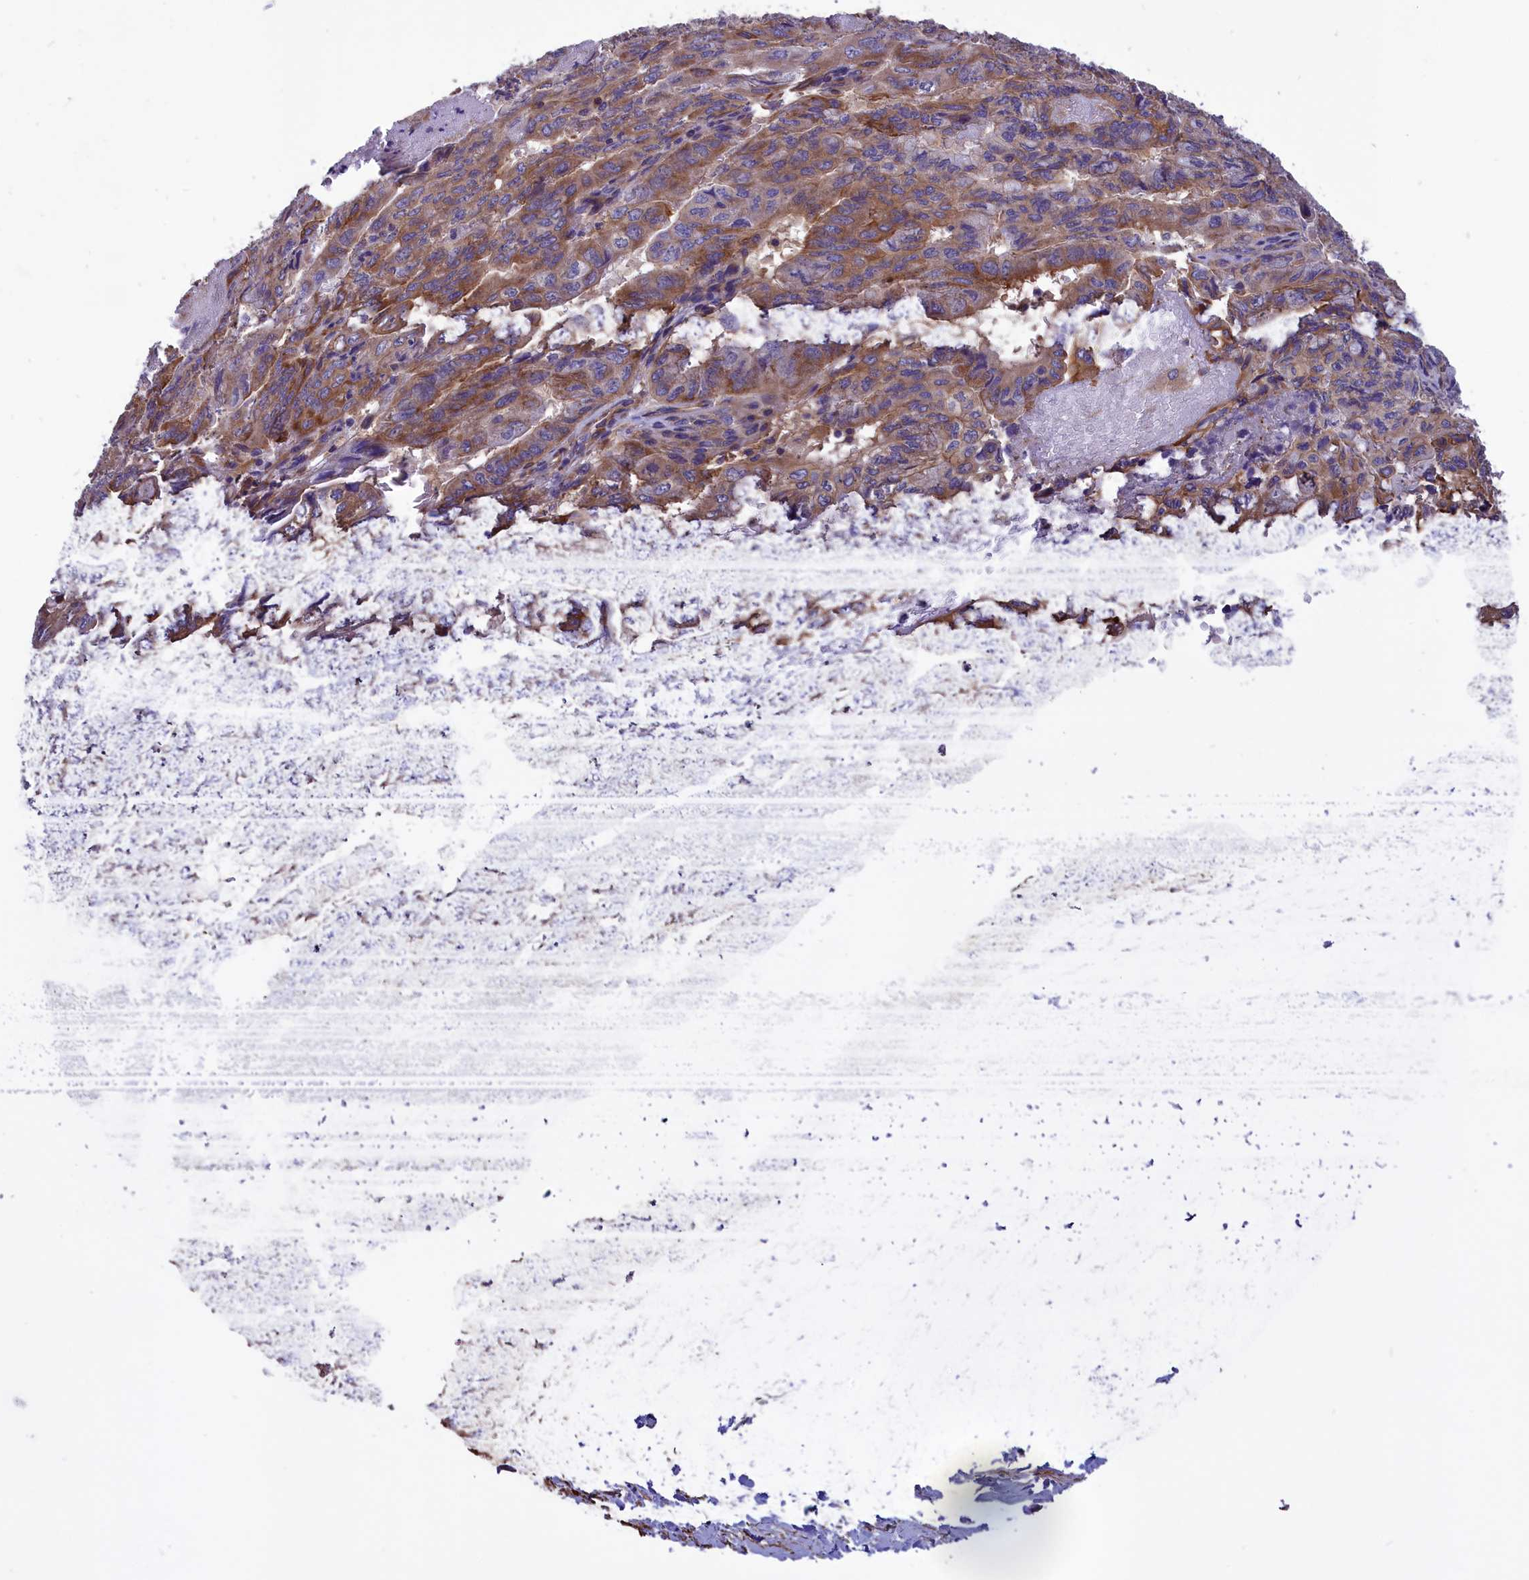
{"staining": {"intensity": "moderate", "quantity": ">75%", "location": "cytoplasmic/membranous"}, "tissue": "pancreatic cancer", "cell_type": "Tumor cells", "image_type": "cancer", "snomed": [{"axis": "morphology", "description": "Adenocarcinoma, NOS"}, {"axis": "topography", "description": "Pancreas"}], "caption": "Immunohistochemical staining of adenocarcinoma (pancreatic) displays medium levels of moderate cytoplasmic/membranous expression in approximately >75% of tumor cells.", "gene": "AMDHD2", "patient": {"sex": "male", "age": 51}}